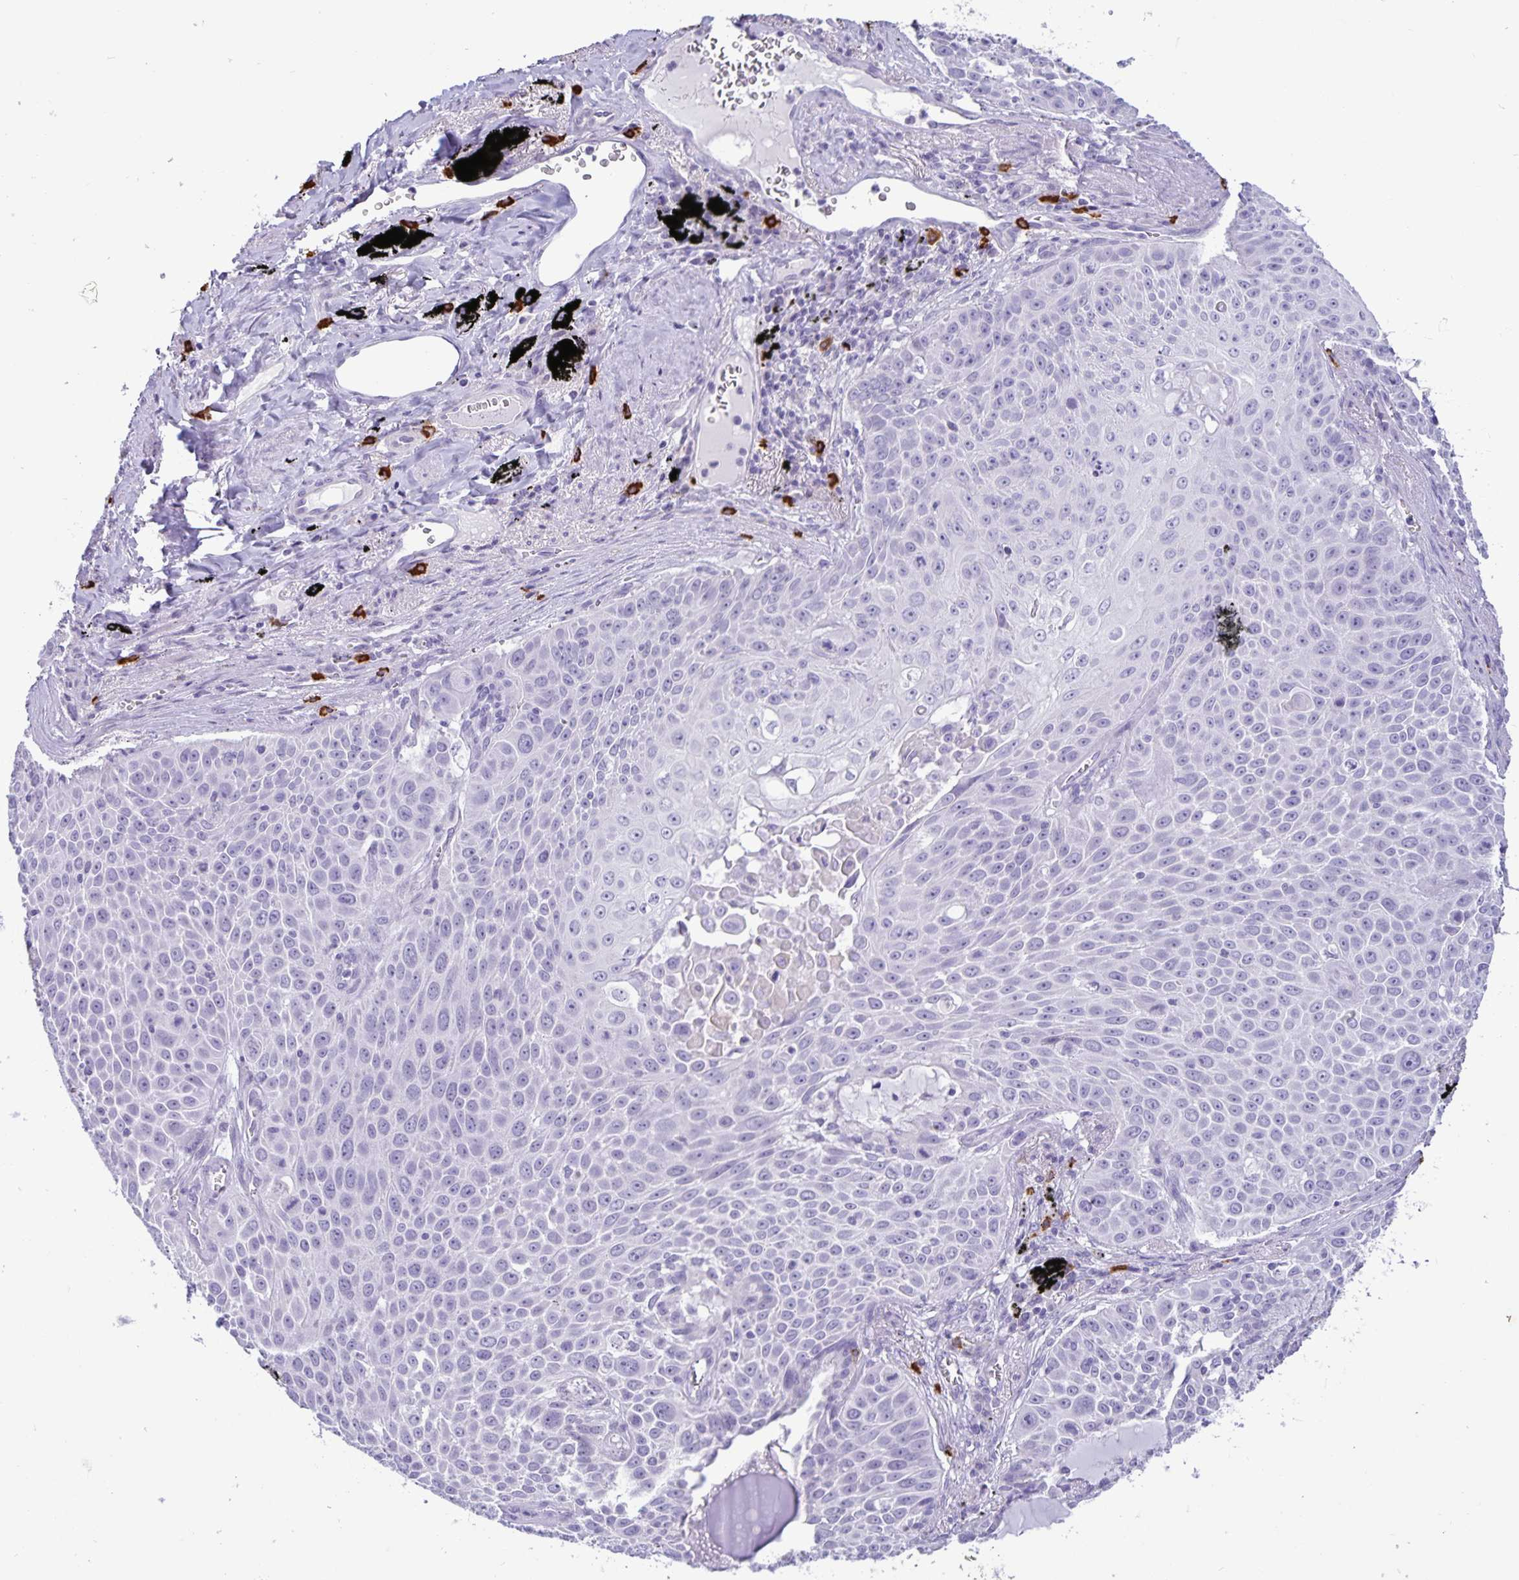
{"staining": {"intensity": "negative", "quantity": "none", "location": "none"}, "tissue": "lung cancer", "cell_type": "Tumor cells", "image_type": "cancer", "snomed": [{"axis": "morphology", "description": "Squamous cell carcinoma, NOS"}, {"axis": "morphology", "description": "Squamous cell carcinoma, metastatic, NOS"}, {"axis": "topography", "description": "Lymph node"}, {"axis": "topography", "description": "Lung"}], "caption": "IHC of squamous cell carcinoma (lung) demonstrates no staining in tumor cells.", "gene": "IBTK", "patient": {"sex": "female", "age": 62}}